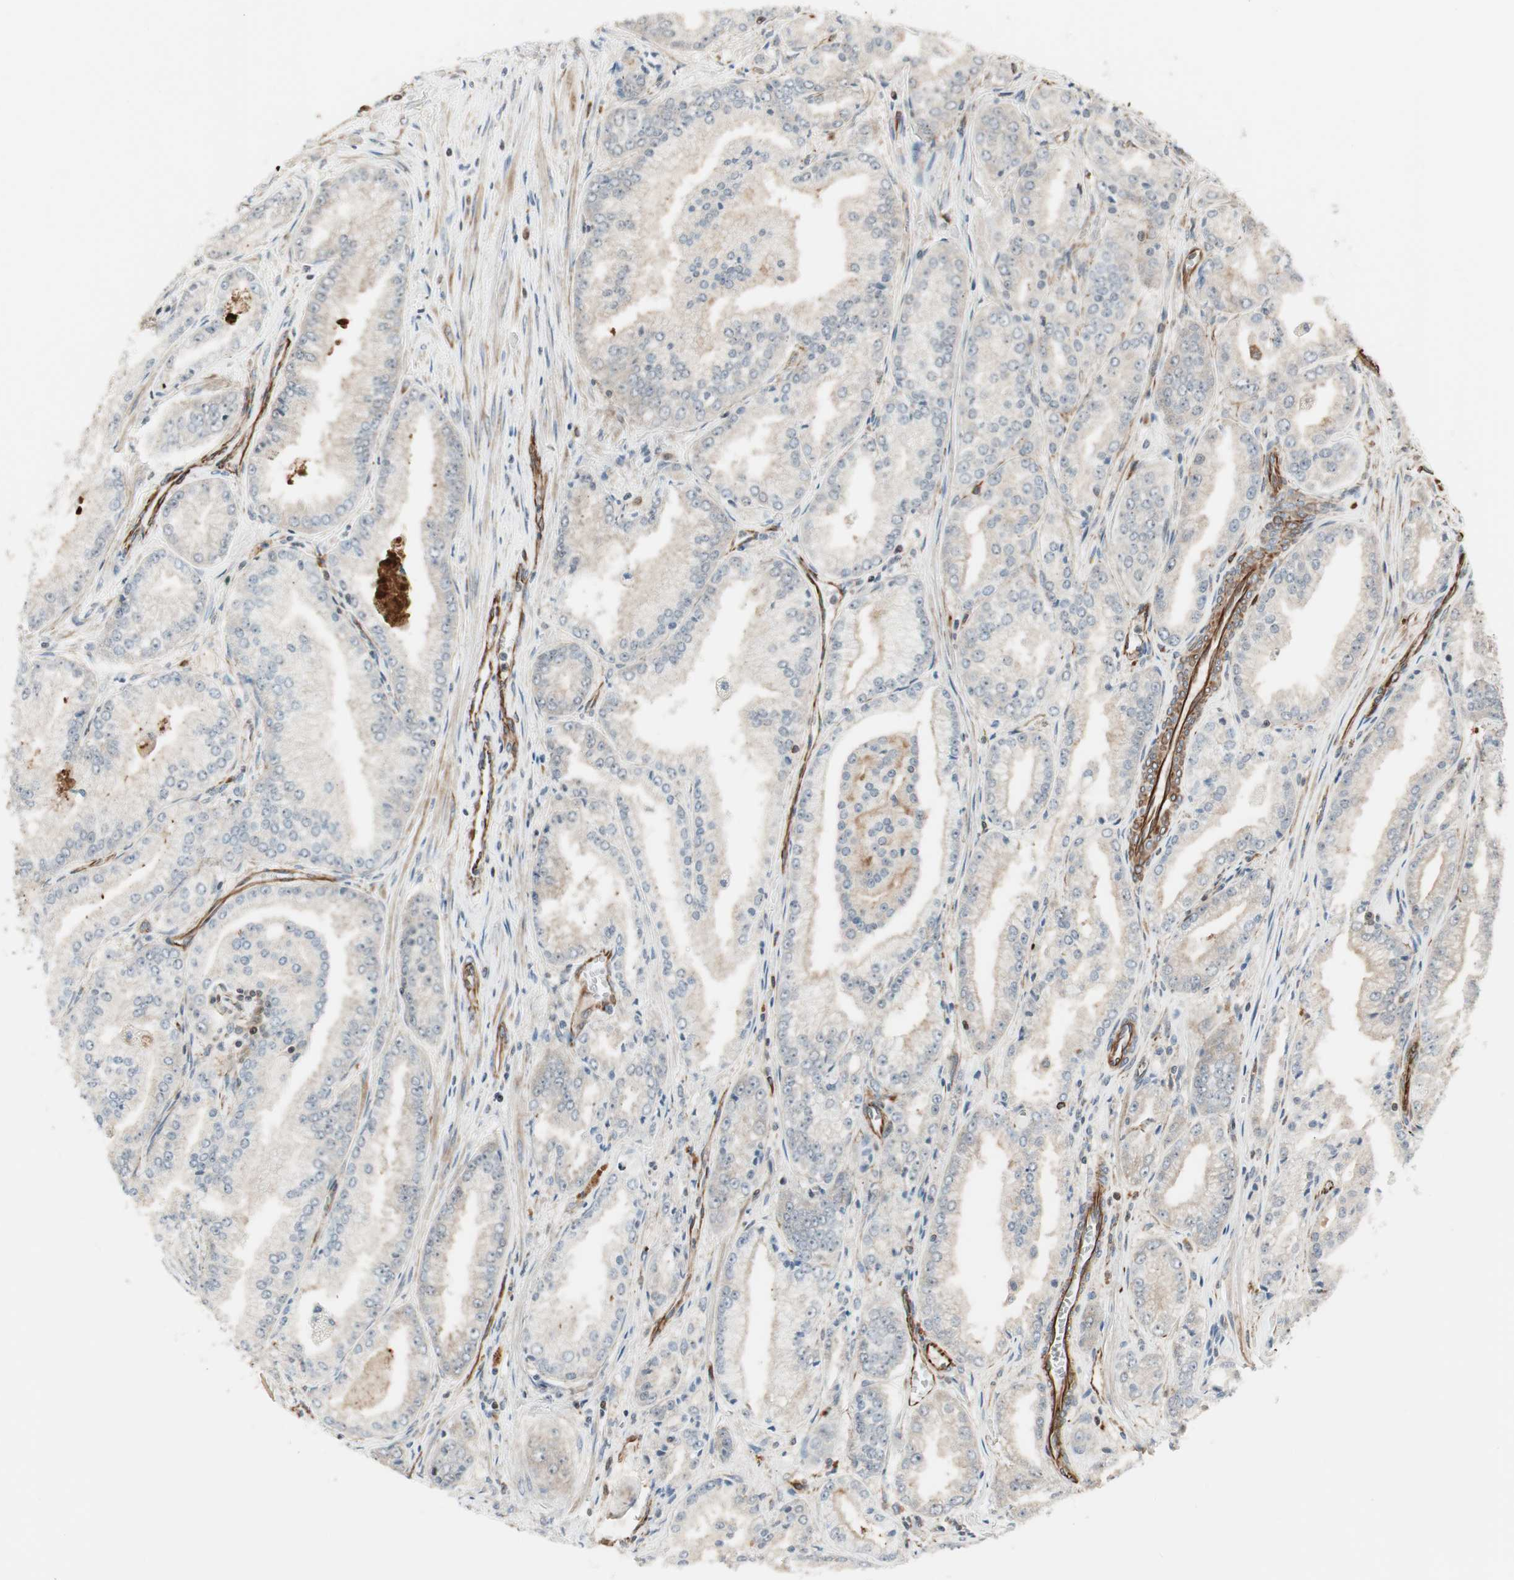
{"staining": {"intensity": "negative", "quantity": "none", "location": "none"}, "tissue": "prostate cancer", "cell_type": "Tumor cells", "image_type": "cancer", "snomed": [{"axis": "morphology", "description": "Adenocarcinoma, High grade"}, {"axis": "topography", "description": "Prostate"}], "caption": "Immunohistochemical staining of prostate cancer exhibits no significant positivity in tumor cells.", "gene": "MAD2L2", "patient": {"sex": "male", "age": 61}}